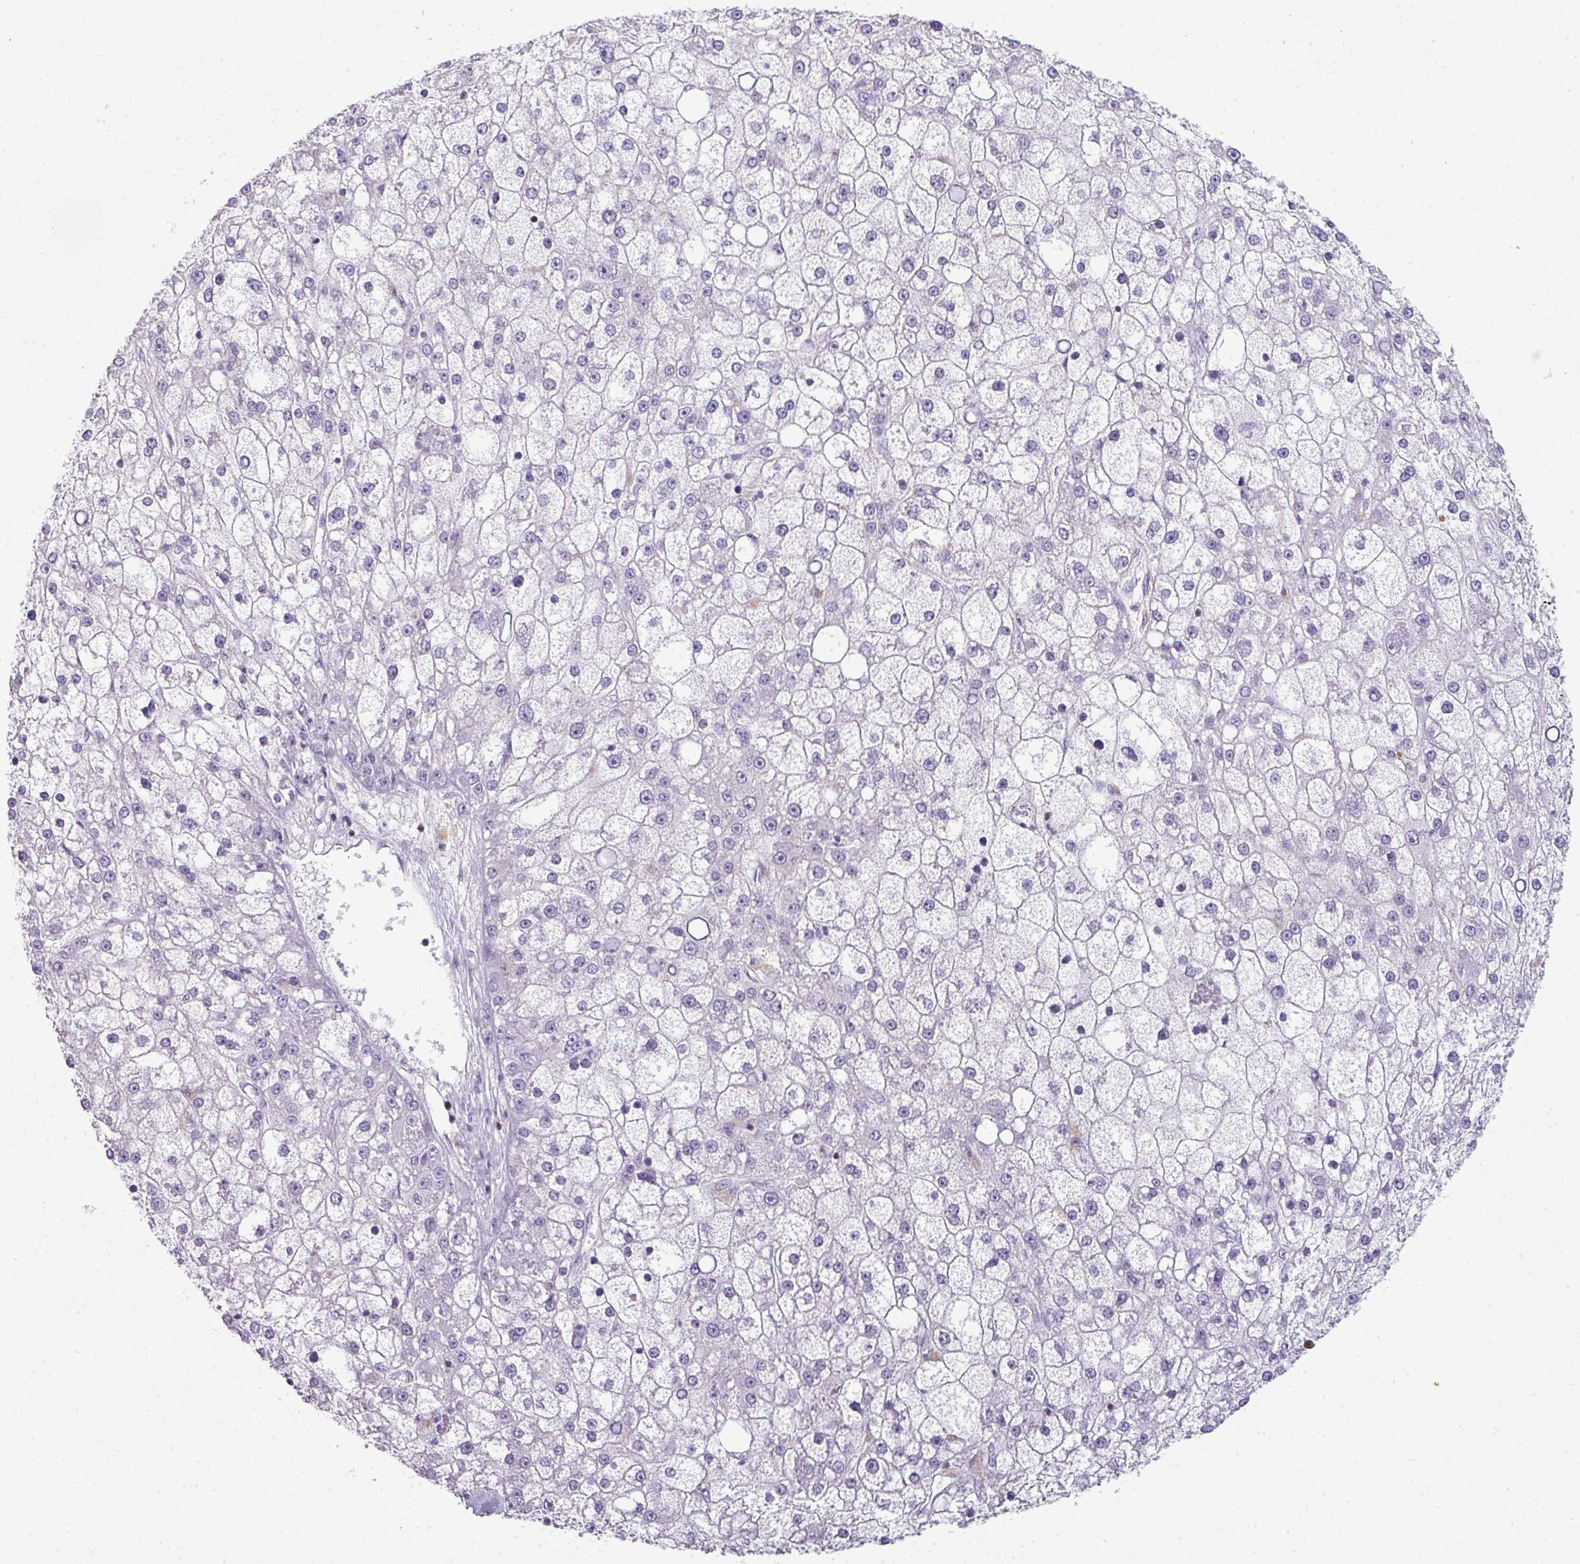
{"staining": {"intensity": "negative", "quantity": "none", "location": "none"}, "tissue": "liver cancer", "cell_type": "Tumor cells", "image_type": "cancer", "snomed": [{"axis": "morphology", "description": "Carcinoma, Hepatocellular, NOS"}, {"axis": "topography", "description": "Liver"}], "caption": "Hepatocellular carcinoma (liver) stained for a protein using IHC reveals no positivity tumor cells.", "gene": "STAT5A", "patient": {"sex": "male", "age": 67}}